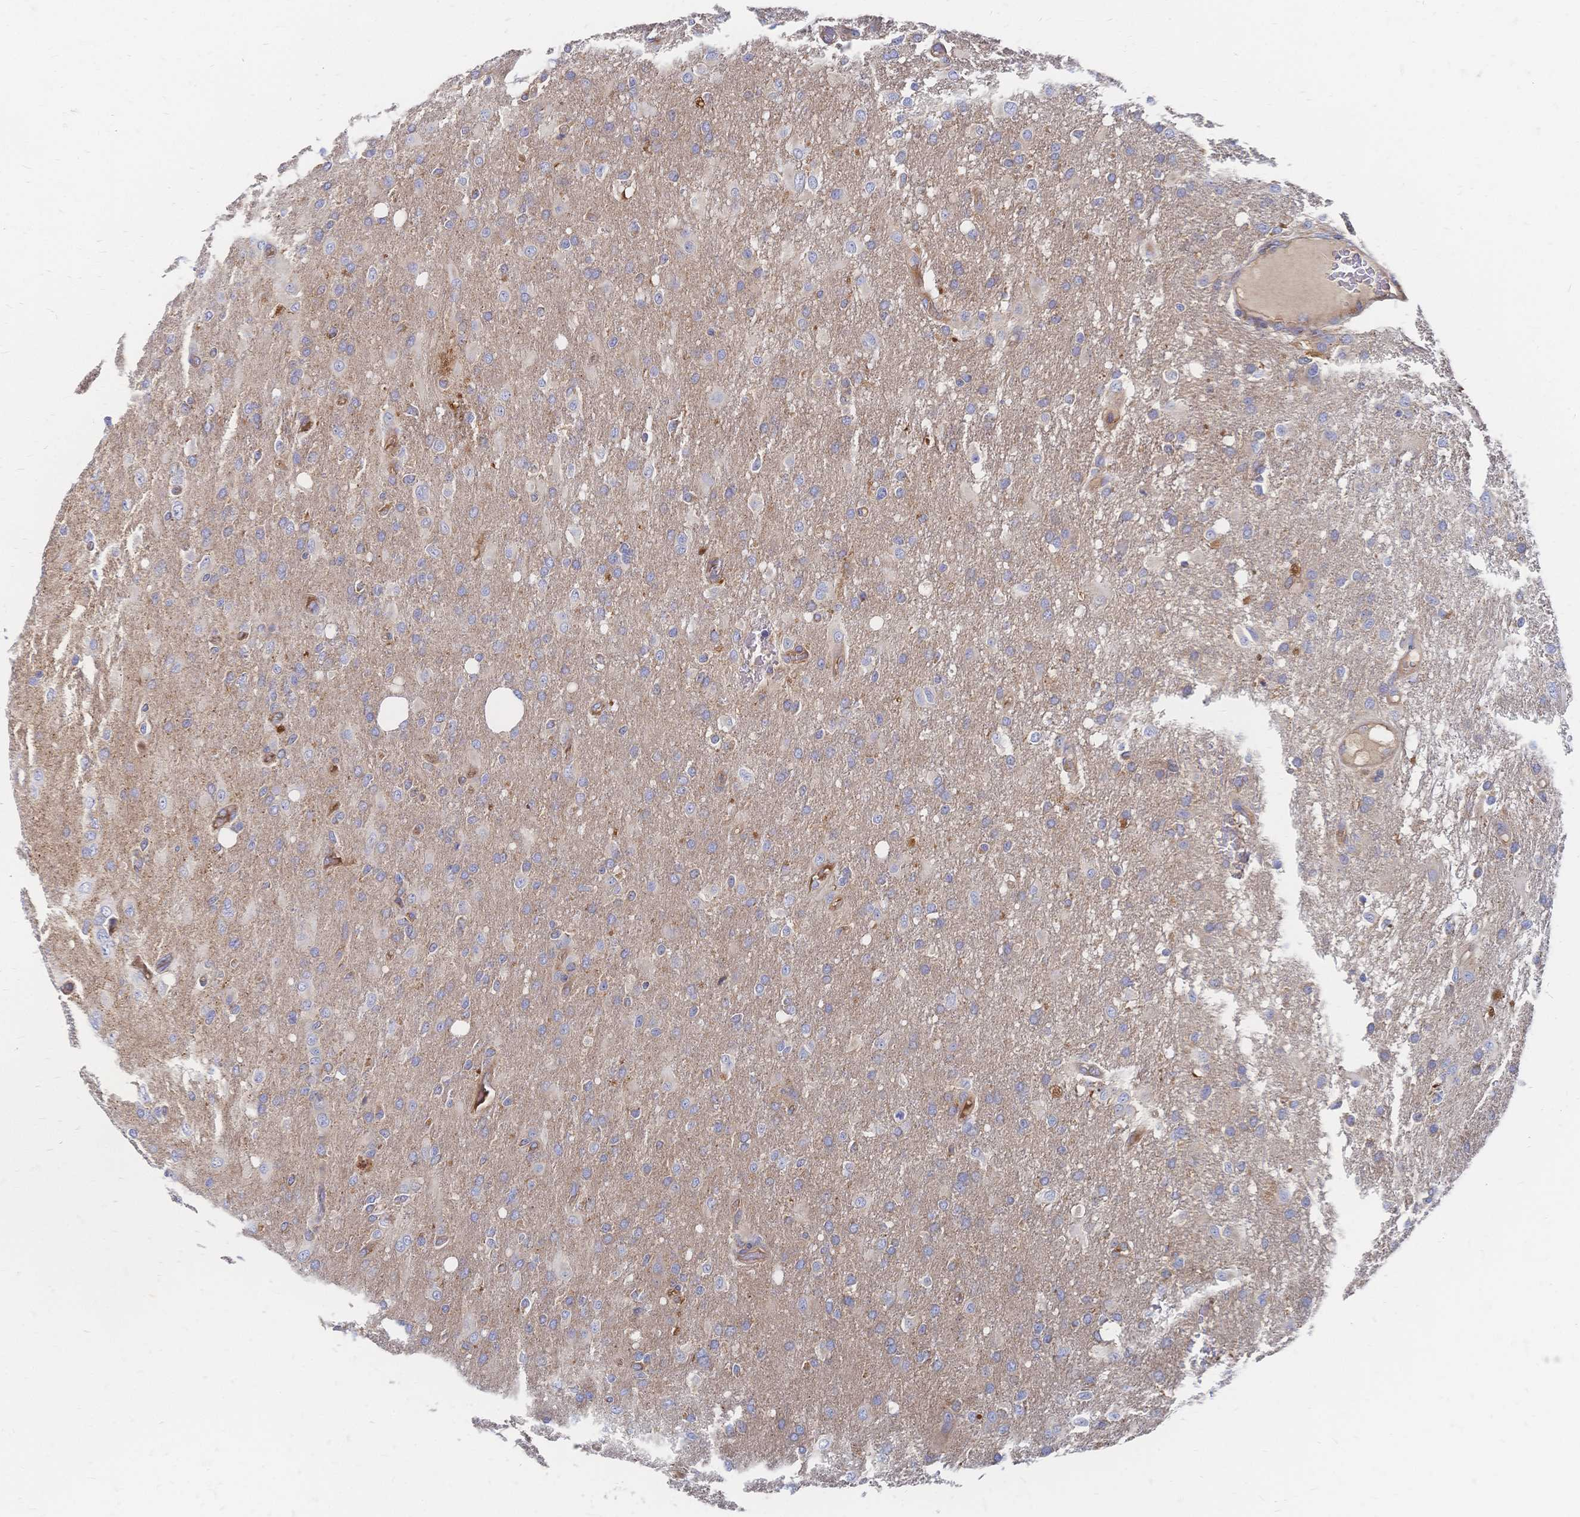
{"staining": {"intensity": "negative", "quantity": "none", "location": "none"}, "tissue": "glioma", "cell_type": "Tumor cells", "image_type": "cancer", "snomed": [{"axis": "morphology", "description": "Glioma, malignant, High grade"}, {"axis": "topography", "description": "Brain"}], "caption": "High power microscopy photomicrograph of an IHC micrograph of glioma, revealing no significant expression in tumor cells. (Stains: DAB IHC with hematoxylin counter stain, Microscopy: brightfield microscopy at high magnification).", "gene": "SORBS1", "patient": {"sex": "male", "age": 53}}